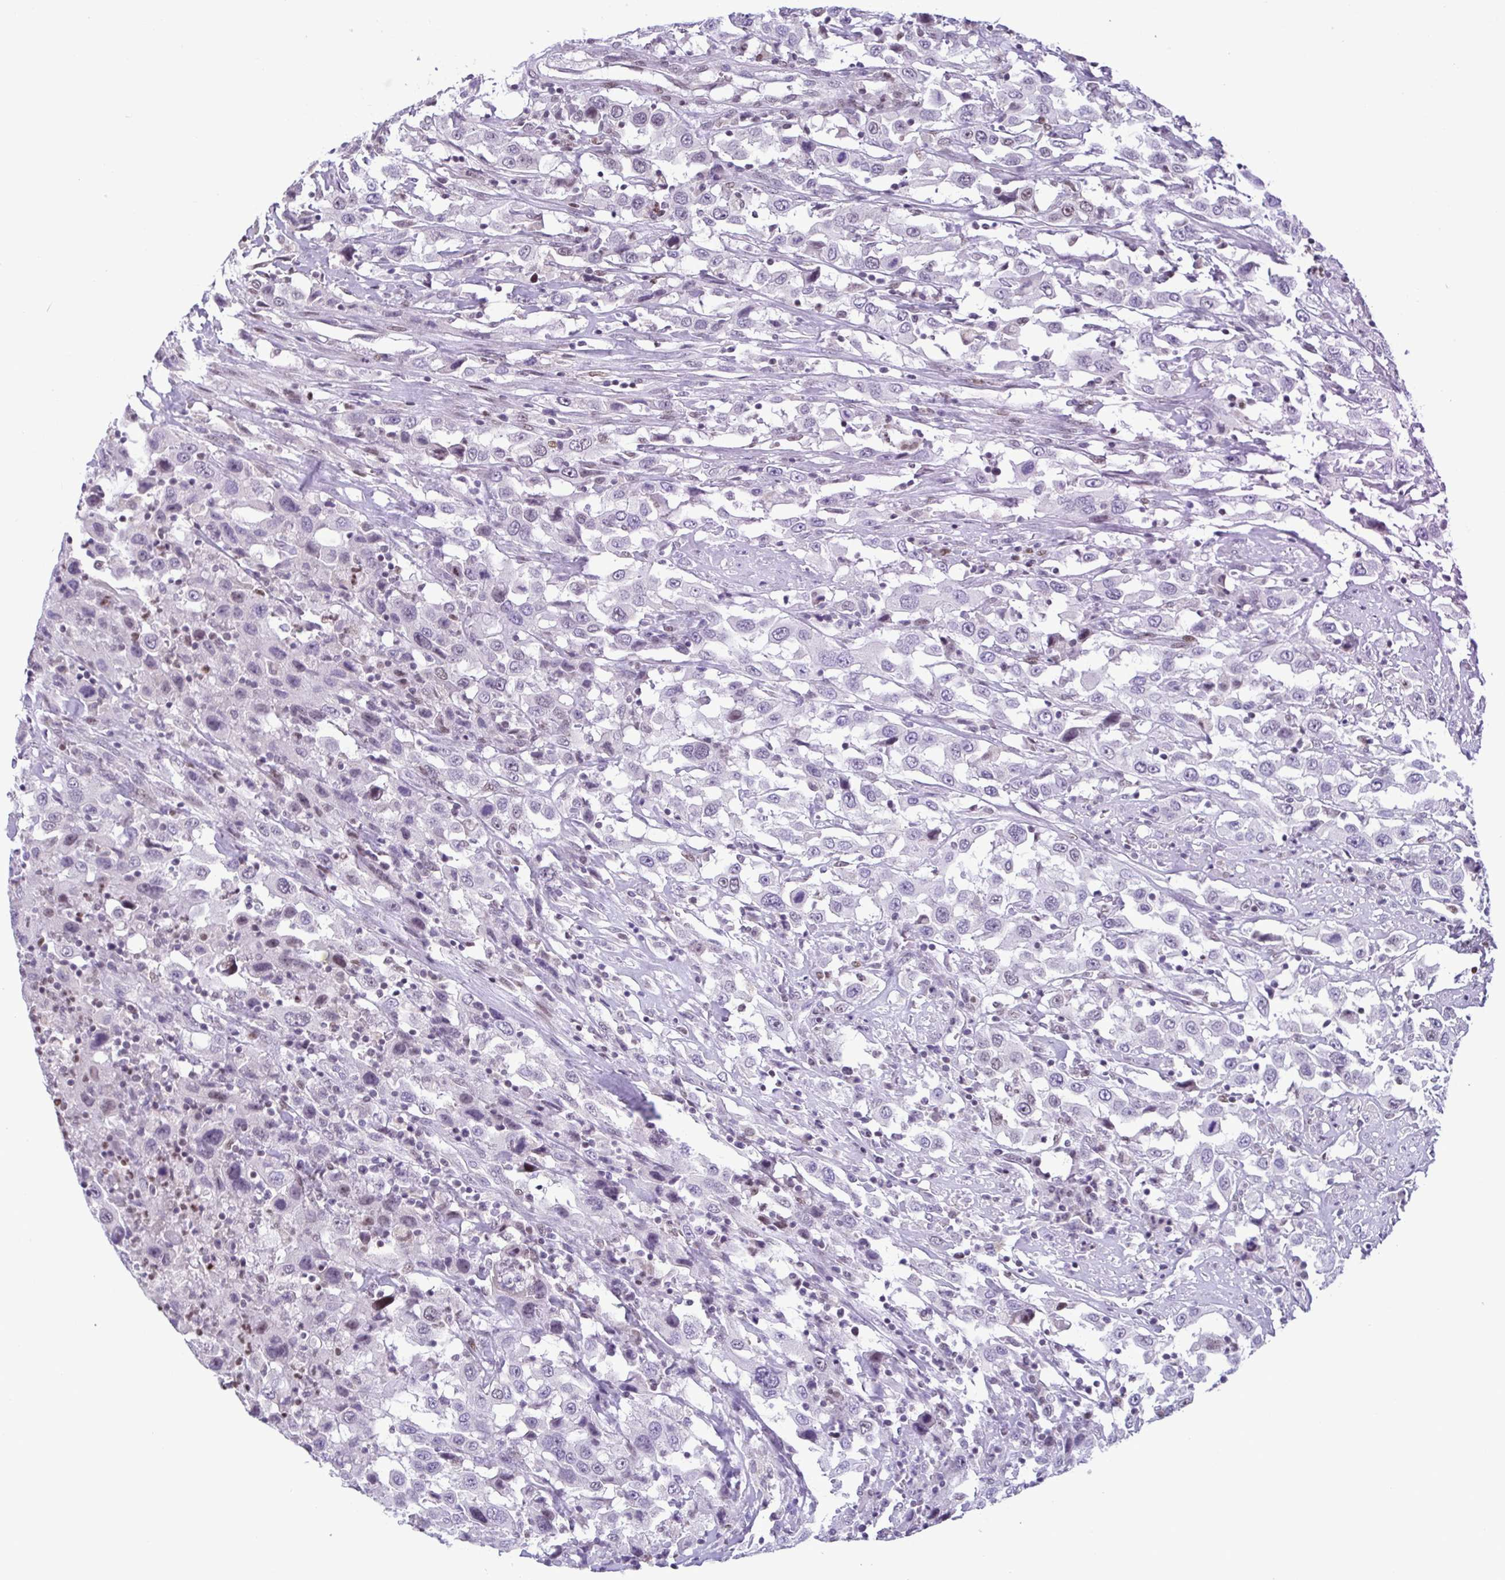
{"staining": {"intensity": "negative", "quantity": "none", "location": "none"}, "tissue": "urothelial cancer", "cell_type": "Tumor cells", "image_type": "cancer", "snomed": [{"axis": "morphology", "description": "Urothelial carcinoma, High grade"}, {"axis": "topography", "description": "Urinary bladder"}], "caption": "Immunohistochemistry micrograph of neoplastic tissue: high-grade urothelial carcinoma stained with DAB (3,3'-diaminobenzidine) demonstrates no significant protein staining in tumor cells. Brightfield microscopy of immunohistochemistry (IHC) stained with DAB (3,3'-diaminobenzidine) (brown) and hematoxylin (blue), captured at high magnification.", "gene": "IRF1", "patient": {"sex": "male", "age": 61}}